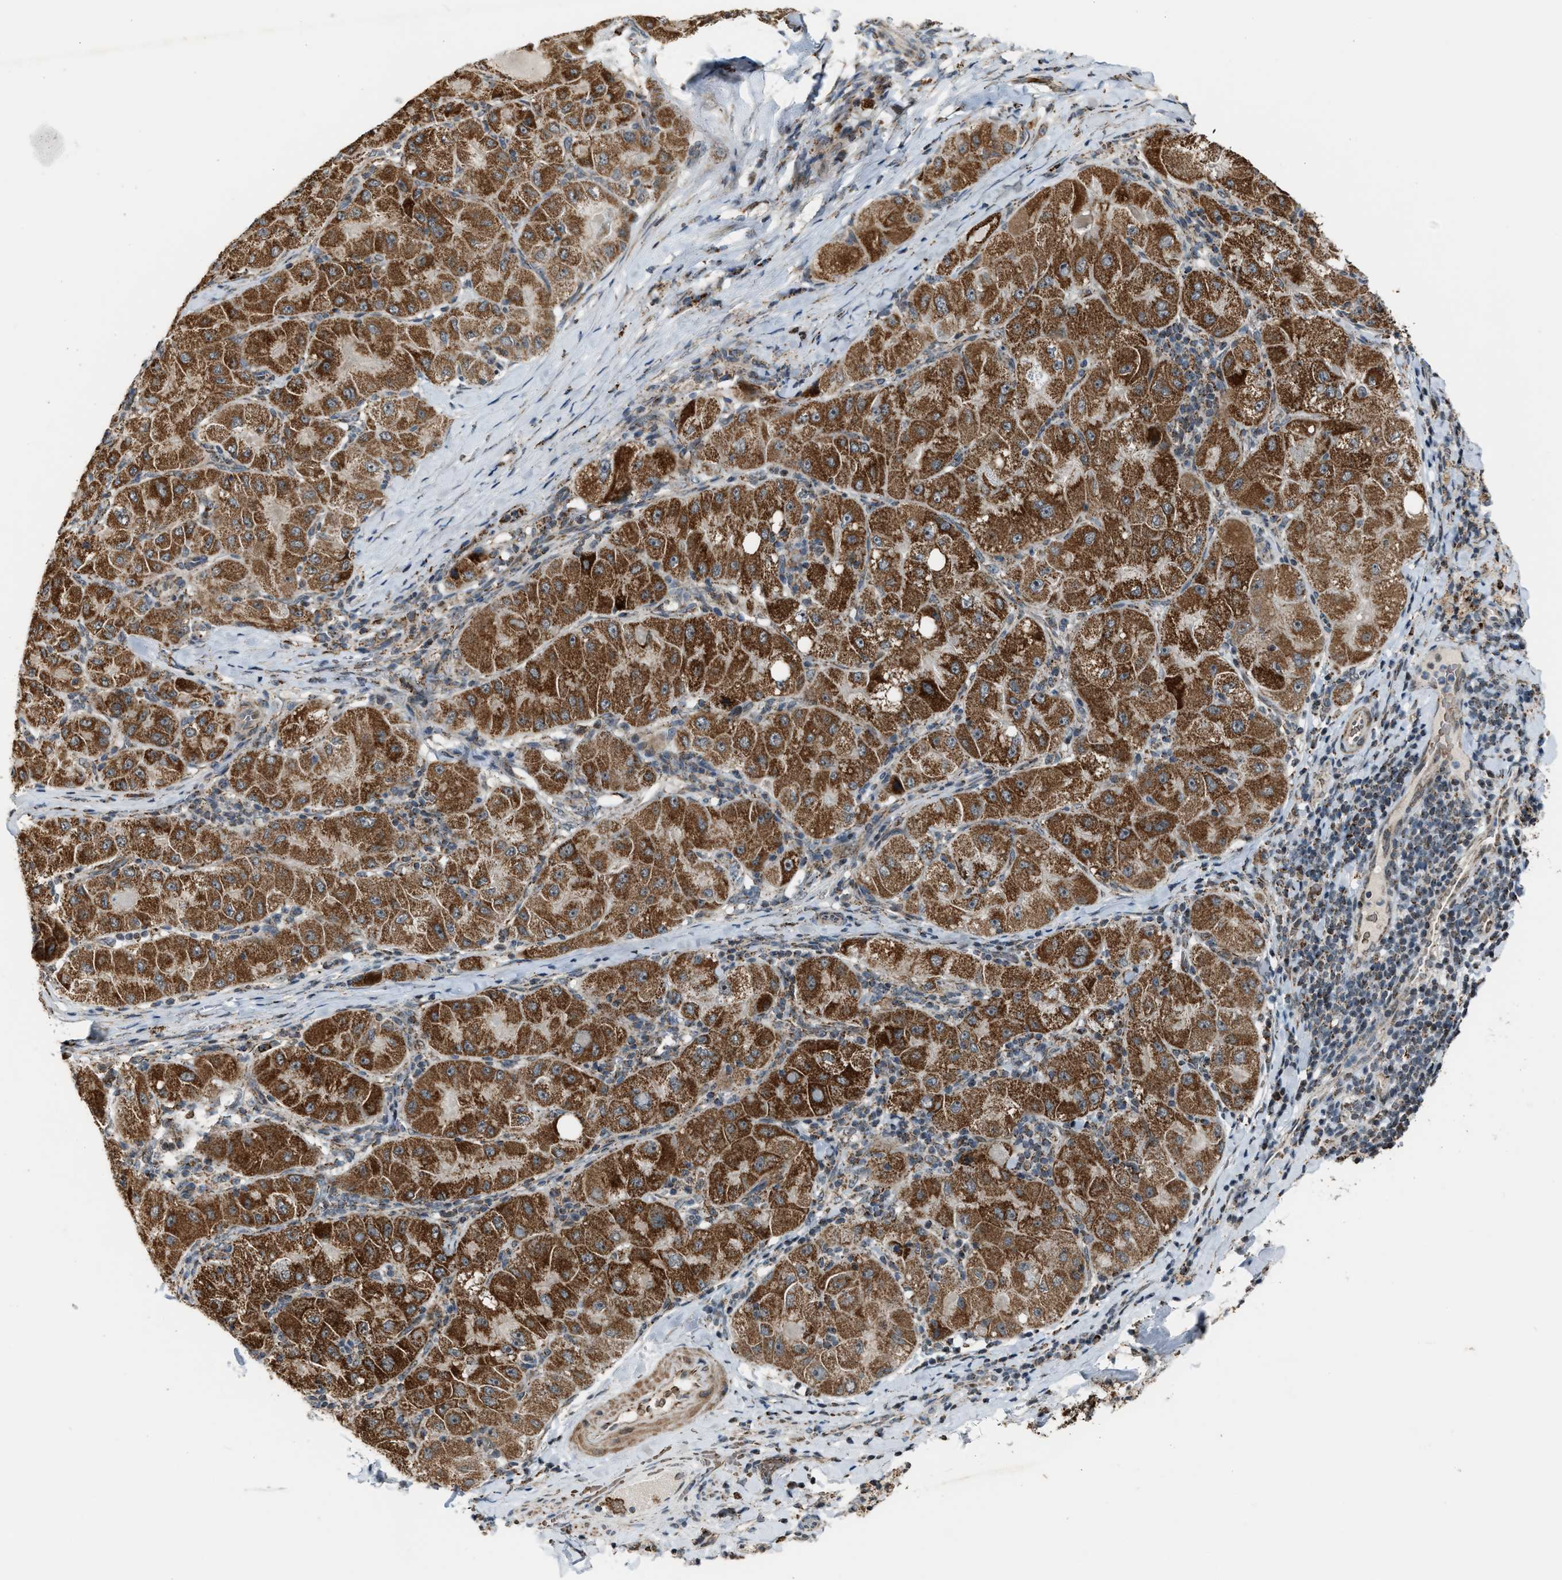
{"staining": {"intensity": "strong", "quantity": ">75%", "location": "cytoplasmic/membranous"}, "tissue": "liver cancer", "cell_type": "Tumor cells", "image_type": "cancer", "snomed": [{"axis": "morphology", "description": "Carcinoma, Hepatocellular, NOS"}, {"axis": "topography", "description": "Liver"}], "caption": "Liver hepatocellular carcinoma tissue shows strong cytoplasmic/membranous positivity in approximately >75% of tumor cells, visualized by immunohistochemistry. (DAB (3,3'-diaminobenzidine) = brown stain, brightfield microscopy at high magnification).", "gene": "CHN2", "patient": {"sex": "male", "age": 80}}